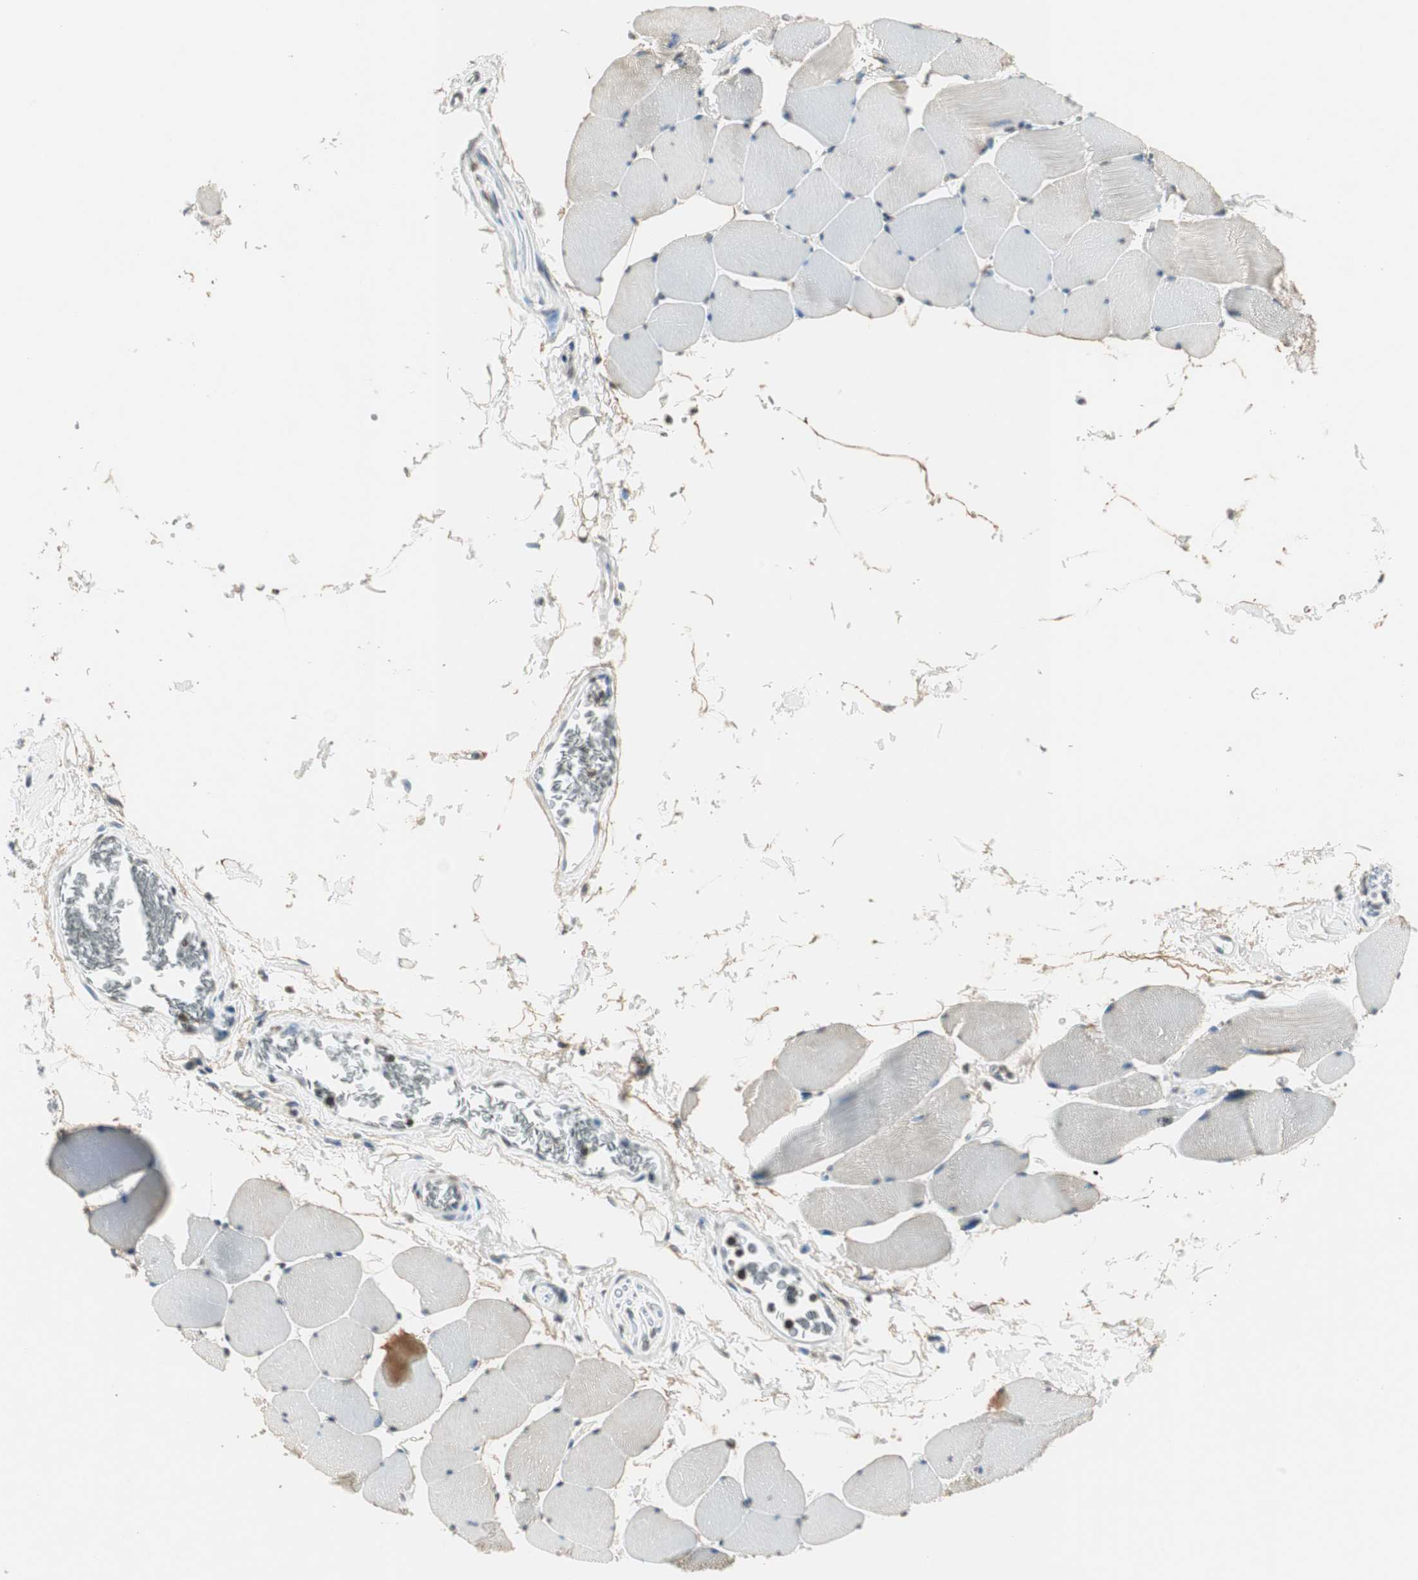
{"staining": {"intensity": "weak", "quantity": "25%-75%", "location": "cytoplasmic/membranous"}, "tissue": "skeletal muscle", "cell_type": "Myocytes", "image_type": "normal", "snomed": [{"axis": "morphology", "description": "Normal tissue, NOS"}, {"axis": "topography", "description": "Skeletal muscle"}], "caption": "Immunohistochemical staining of unremarkable human skeletal muscle displays low levels of weak cytoplasmic/membranous expression in approximately 25%-75% of myocytes.", "gene": "PRELID1", "patient": {"sex": "male", "age": 62}}